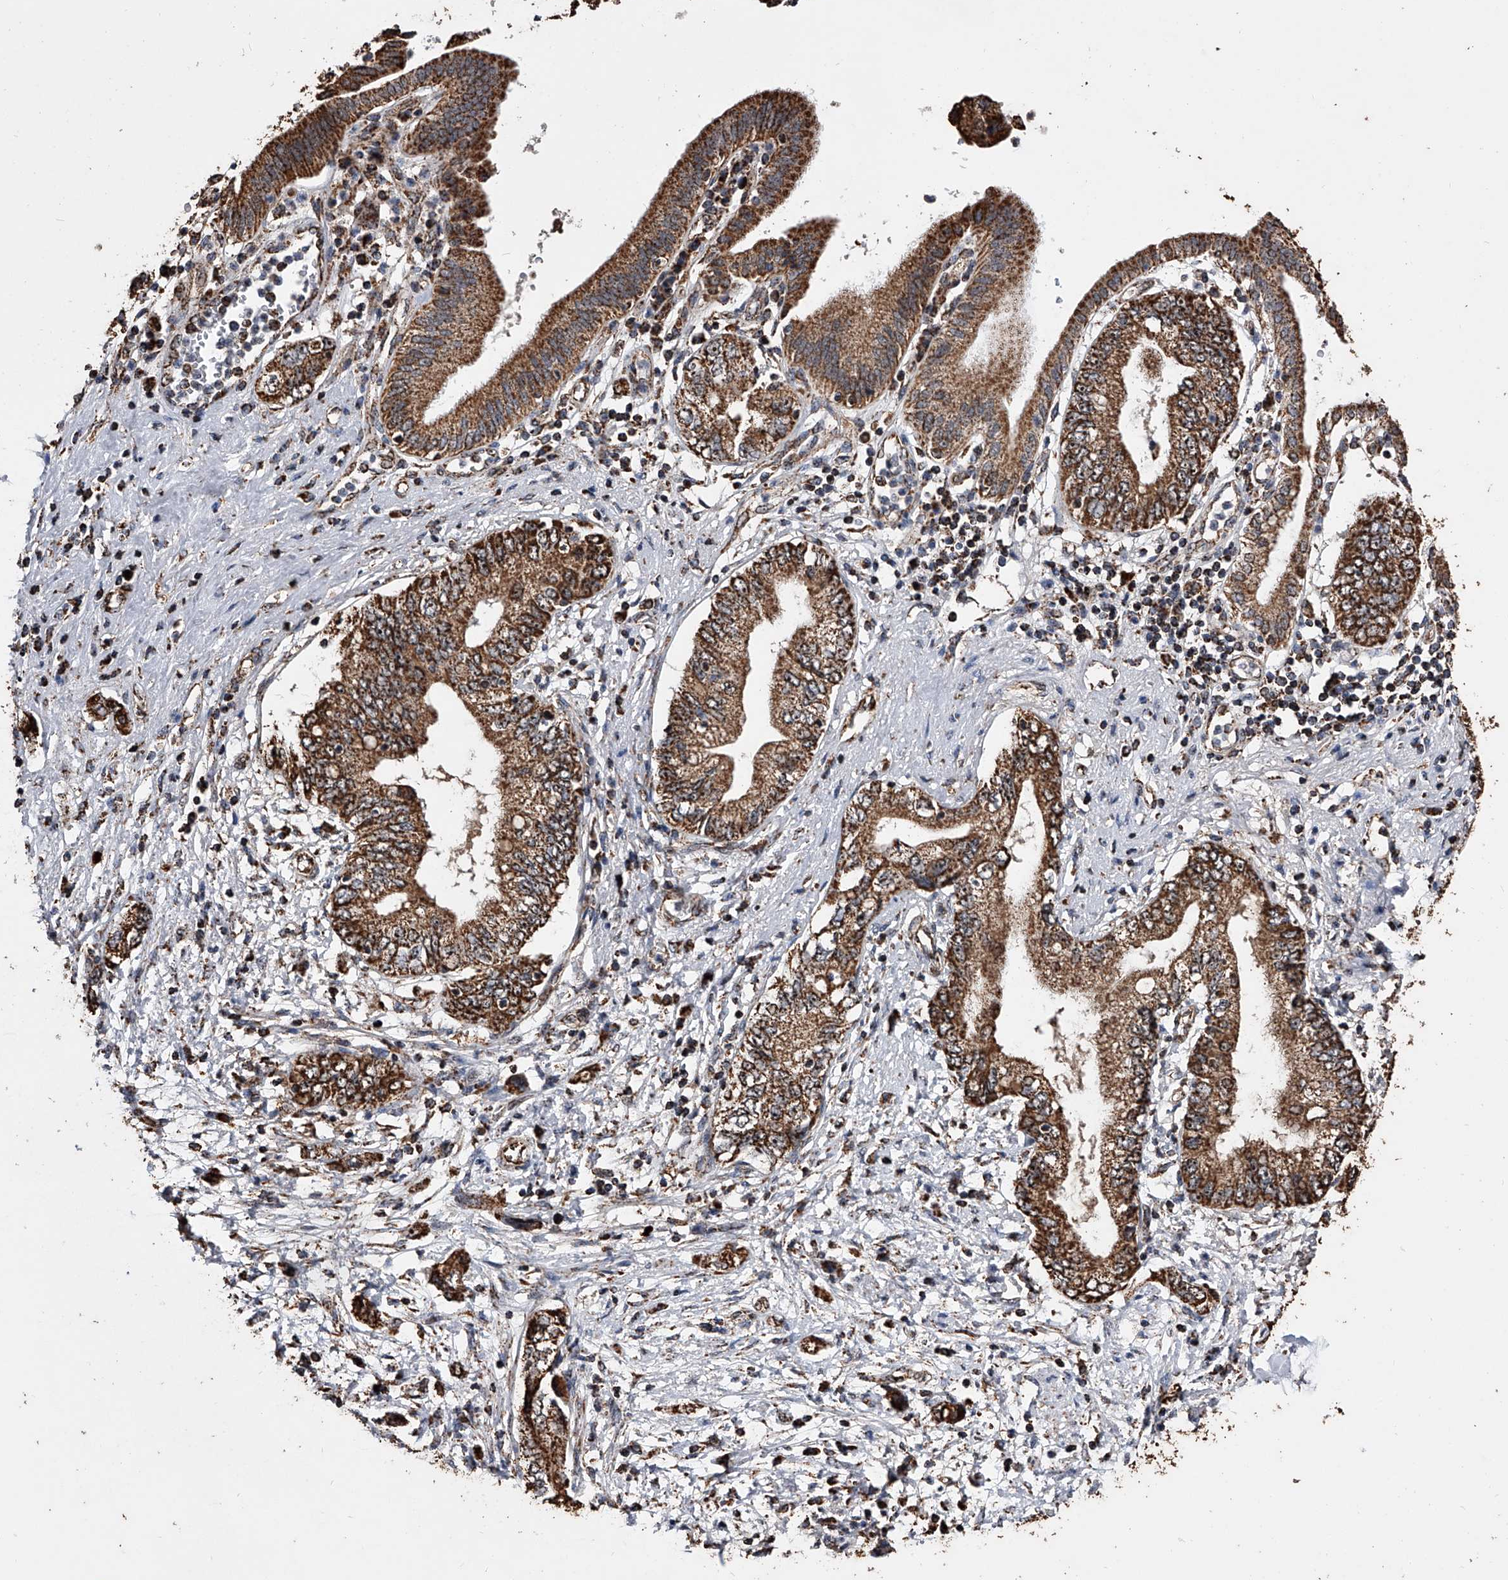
{"staining": {"intensity": "strong", "quantity": ">75%", "location": "cytoplasmic/membranous"}, "tissue": "pancreatic cancer", "cell_type": "Tumor cells", "image_type": "cancer", "snomed": [{"axis": "morphology", "description": "Adenocarcinoma, NOS"}, {"axis": "topography", "description": "Pancreas"}], "caption": "Brown immunohistochemical staining in pancreatic cancer reveals strong cytoplasmic/membranous expression in approximately >75% of tumor cells. The staining was performed using DAB (3,3'-diaminobenzidine) to visualize the protein expression in brown, while the nuclei were stained in blue with hematoxylin (Magnification: 20x).", "gene": "SMPDL3A", "patient": {"sex": "female", "age": 73}}